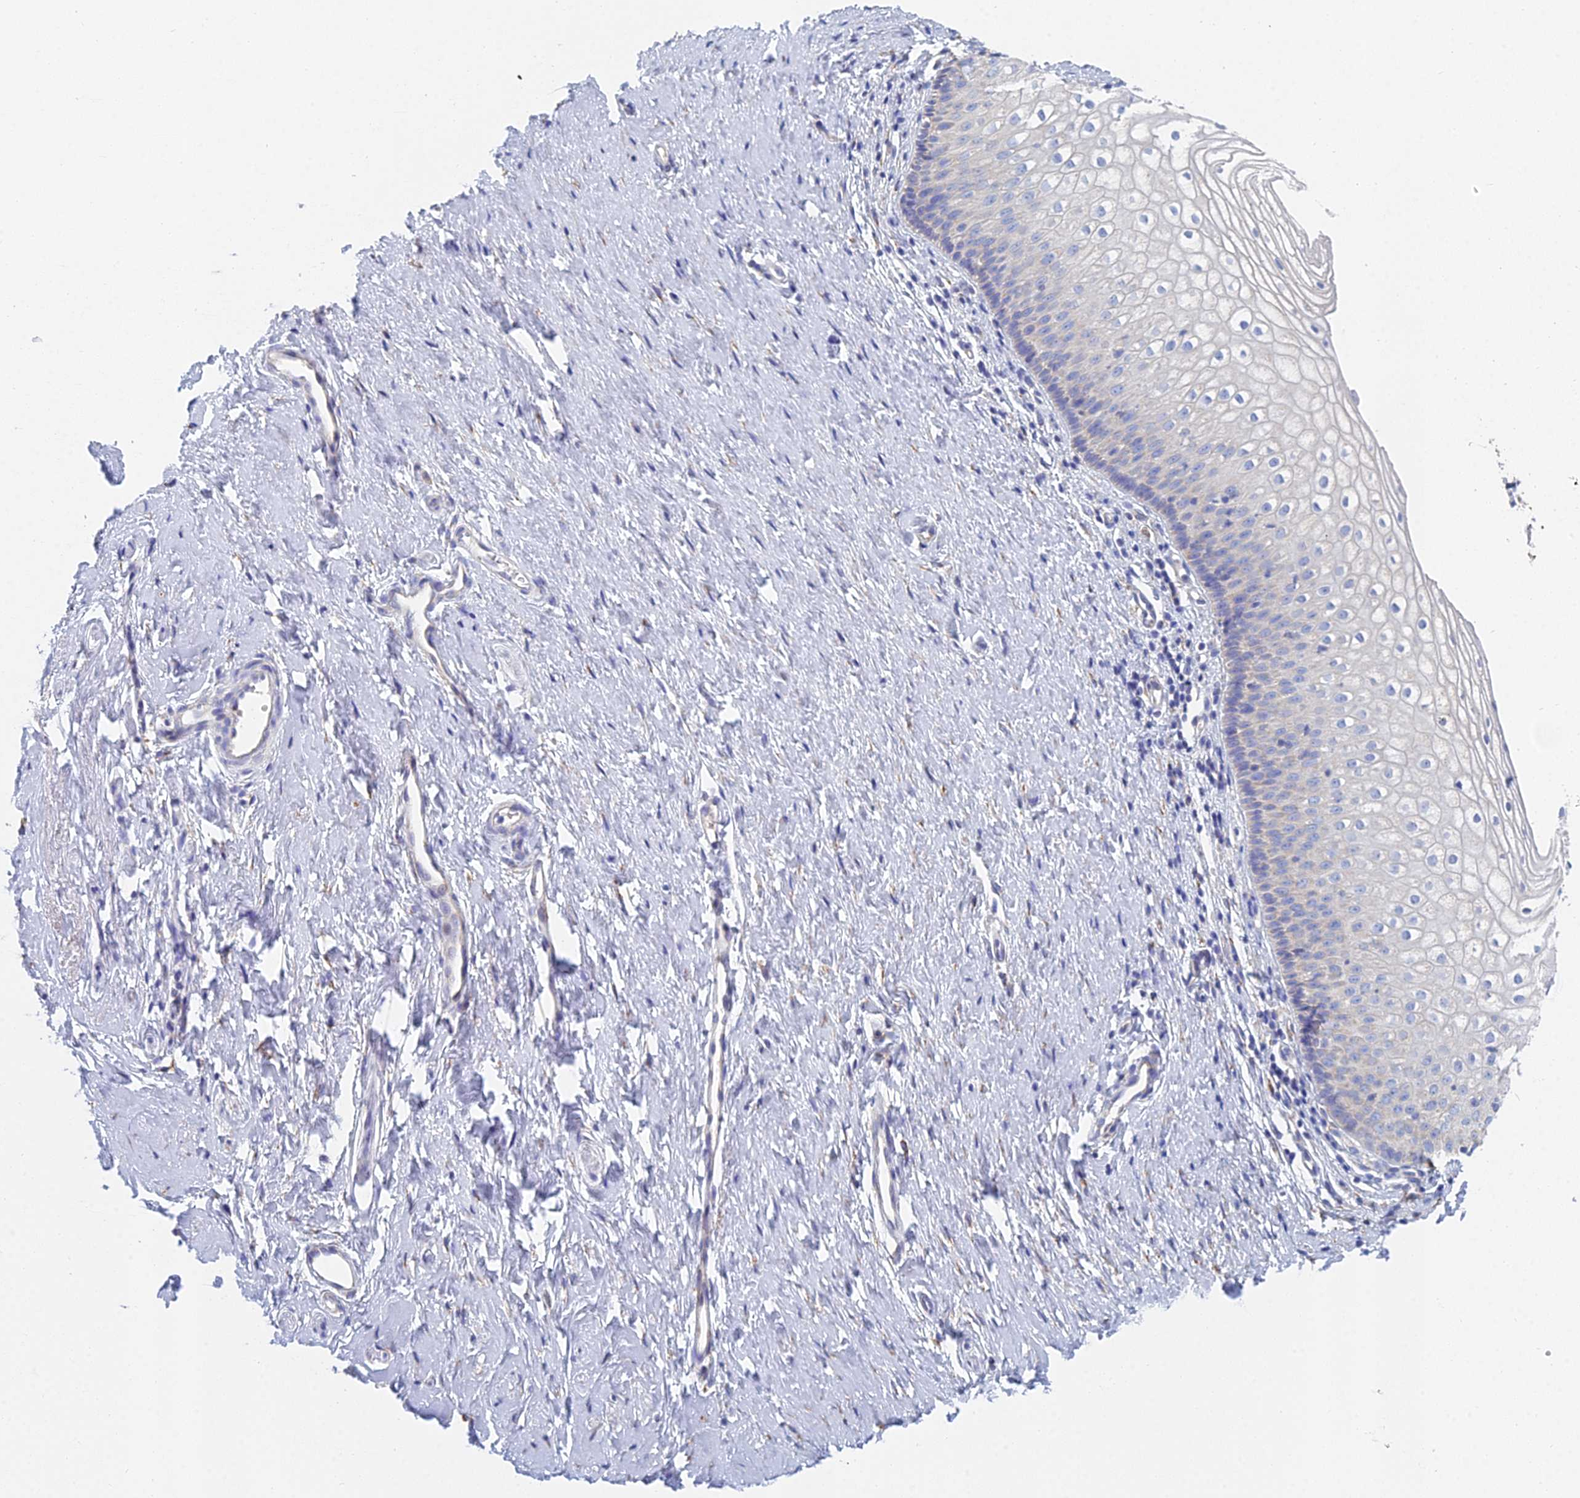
{"staining": {"intensity": "negative", "quantity": "none", "location": "none"}, "tissue": "vagina", "cell_type": "Squamous epithelial cells", "image_type": "normal", "snomed": [{"axis": "morphology", "description": "Normal tissue, NOS"}, {"axis": "topography", "description": "Vagina"}], "caption": "Image shows no protein staining in squamous epithelial cells of normal vagina.", "gene": "CRACR2B", "patient": {"sex": "female", "age": 60}}